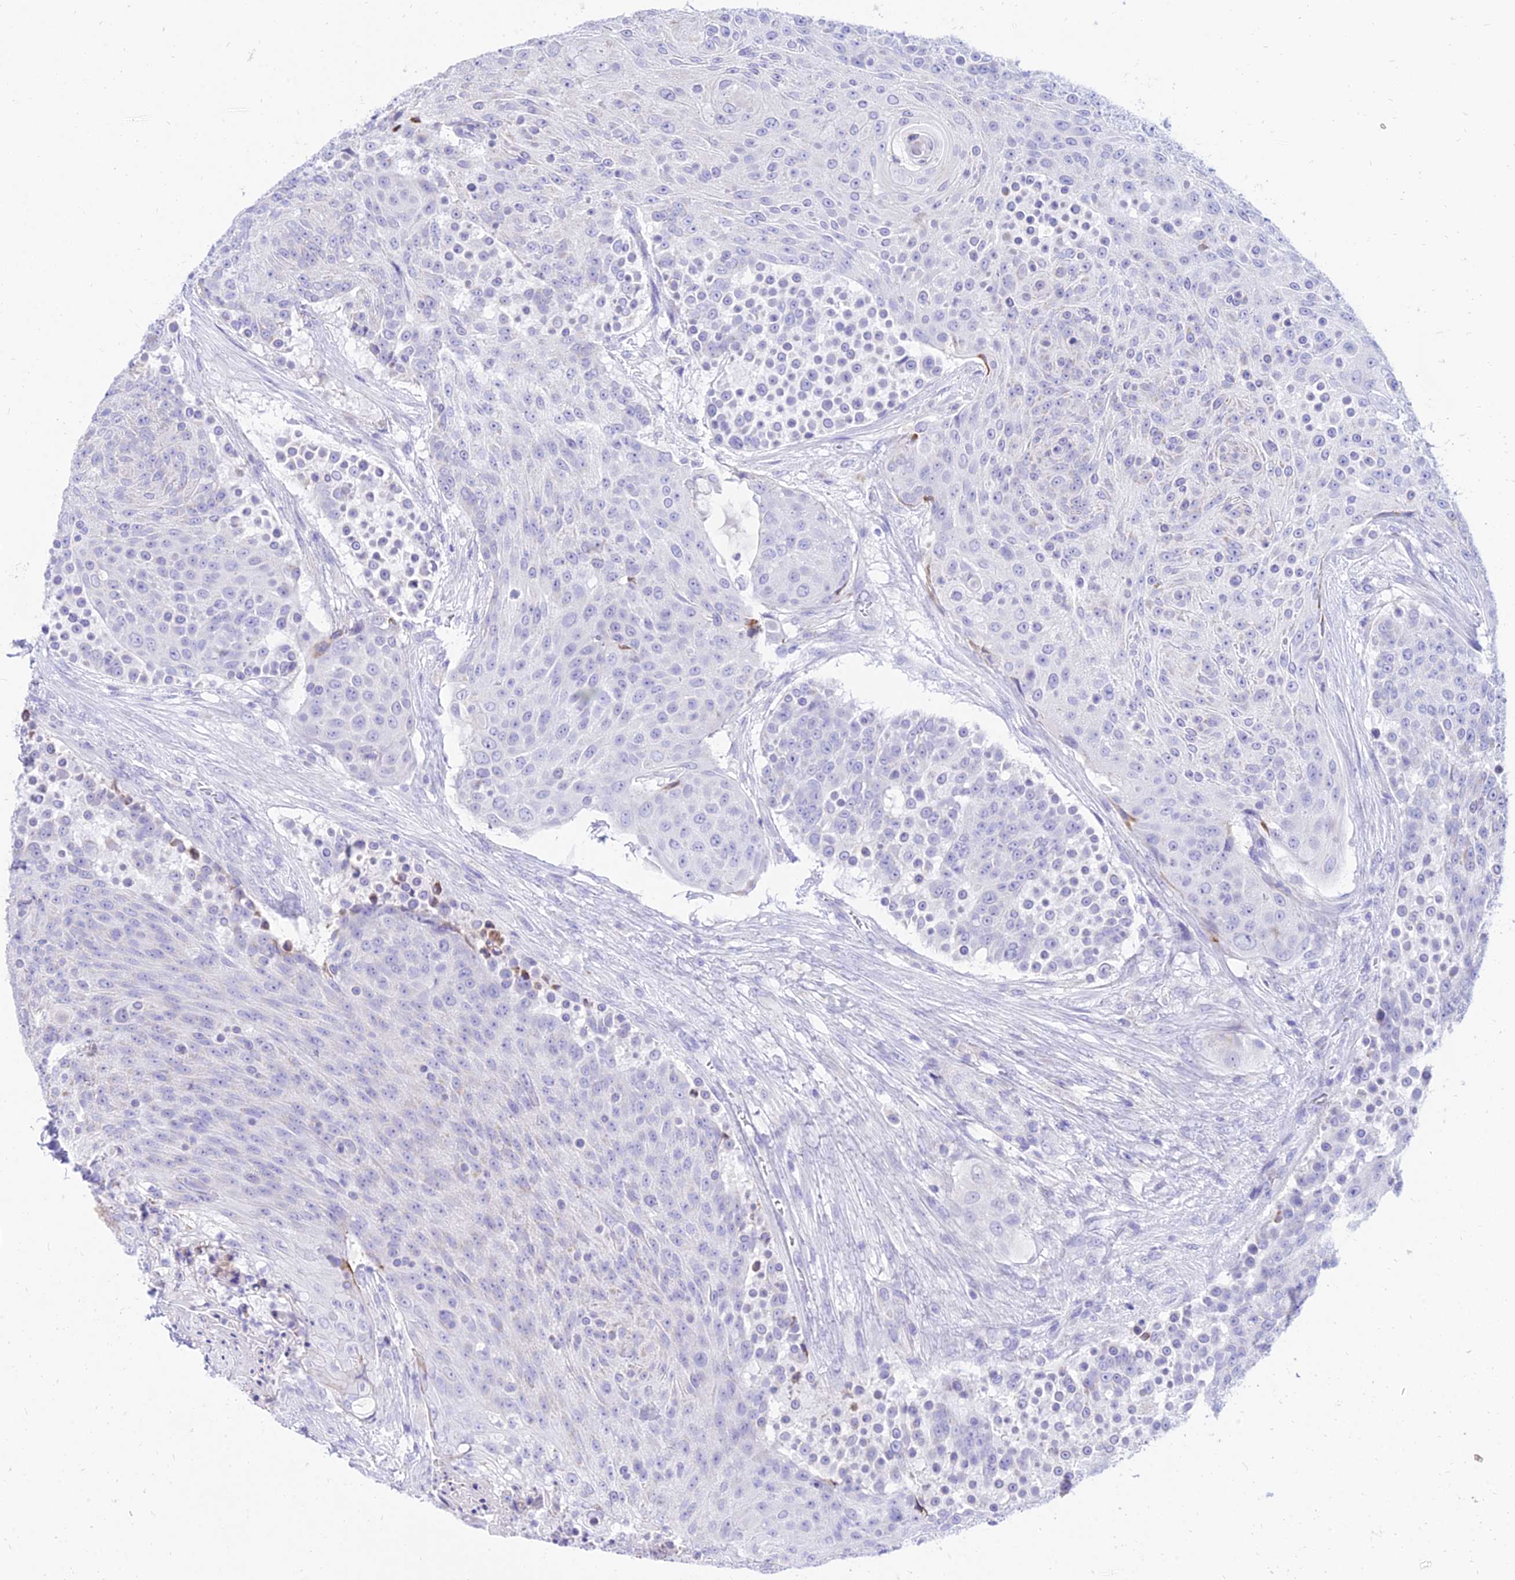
{"staining": {"intensity": "negative", "quantity": "none", "location": "none"}, "tissue": "urothelial cancer", "cell_type": "Tumor cells", "image_type": "cancer", "snomed": [{"axis": "morphology", "description": "Urothelial carcinoma, High grade"}, {"axis": "topography", "description": "Urinary bladder"}], "caption": "Immunohistochemistry photomicrograph of neoplastic tissue: urothelial cancer stained with DAB reveals no significant protein positivity in tumor cells.", "gene": "PKN3", "patient": {"sex": "female", "age": 63}}